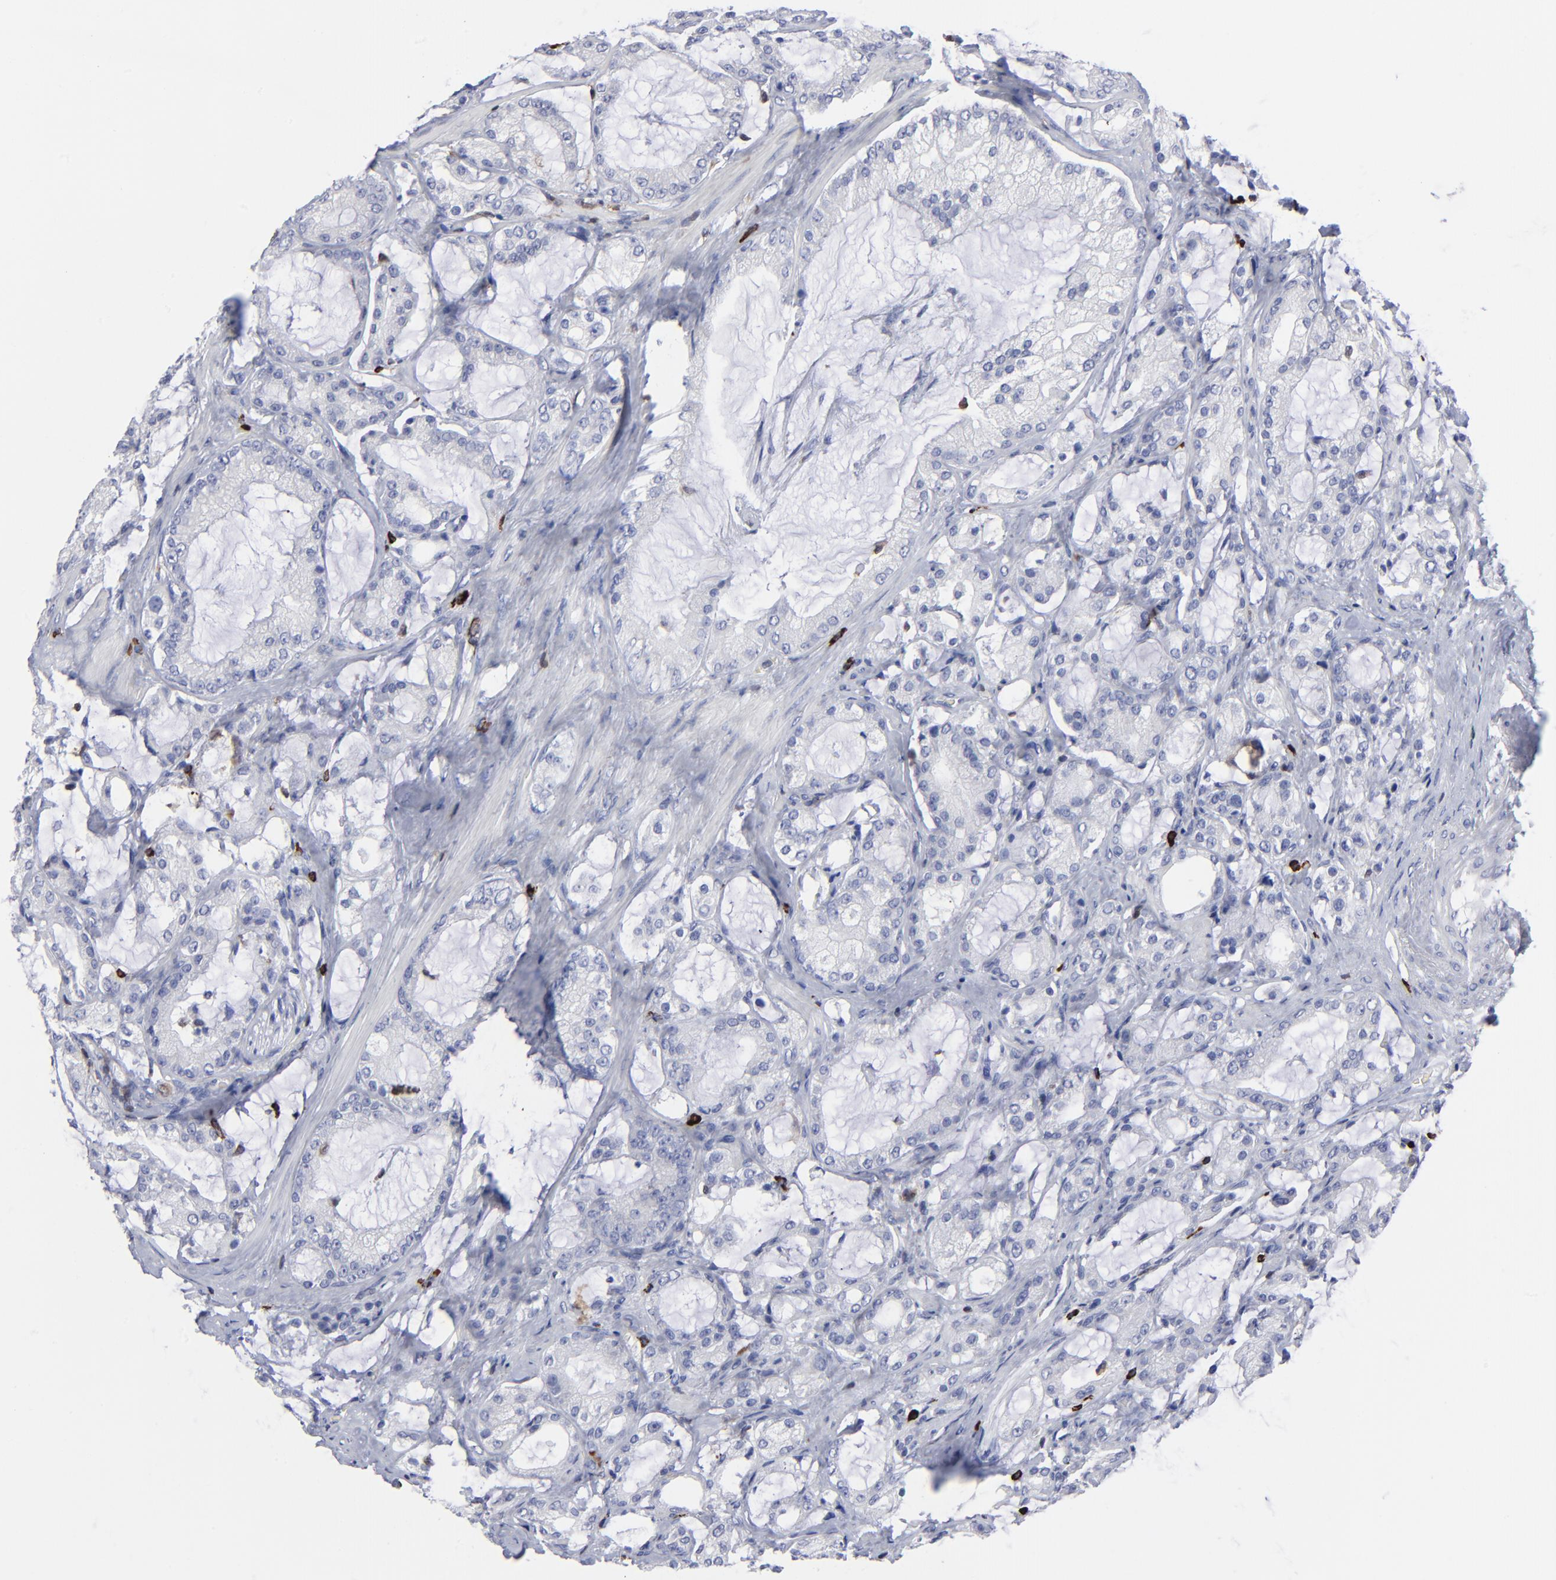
{"staining": {"intensity": "negative", "quantity": "none", "location": "none"}, "tissue": "prostate cancer", "cell_type": "Tumor cells", "image_type": "cancer", "snomed": [{"axis": "morphology", "description": "Adenocarcinoma, Medium grade"}, {"axis": "topography", "description": "Prostate"}], "caption": "This photomicrograph is of medium-grade adenocarcinoma (prostate) stained with IHC to label a protein in brown with the nuclei are counter-stained blue. There is no expression in tumor cells.", "gene": "TBXT", "patient": {"sex": "male", "age": 70}}